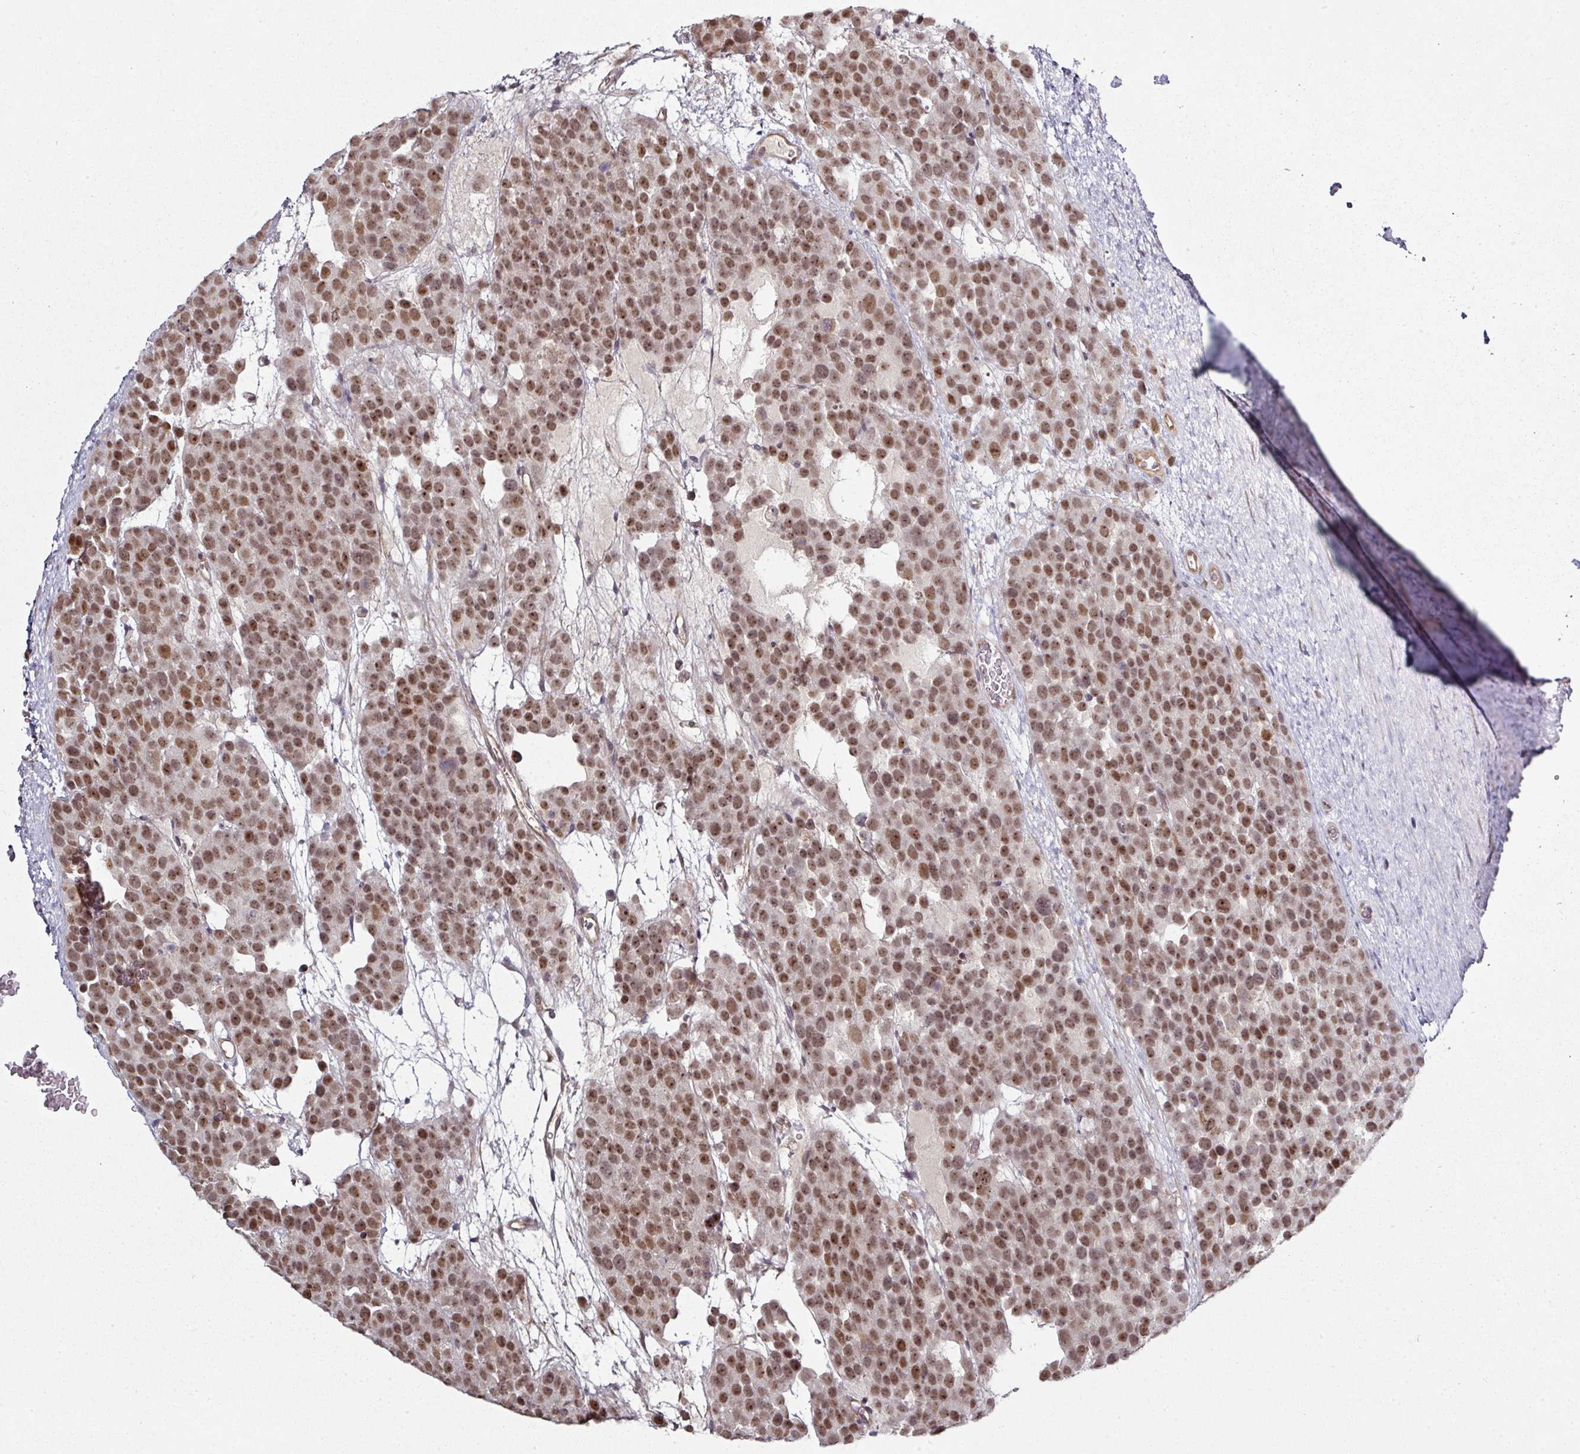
{"staining": {"intensity": "moderate", "quantity": ">75%", "location": "nuclear"}, "tissue": "testis cancer", "cell_type": "Tumor cells", "image_type": "cancer", "snomed": [{"axis": "morphology", "description": "Seminoma, NOS"}, {"axis": "topography", "description": "Testis"}], "caption": "Testis cancer tissue shows moderate nuclear expression in approximately >75% of tumor cells, visualized by immunohistochemistry. The protein of interest is stained brown, and the nuclei are stained in blue (DAB IHC with brightfield microscopy, high magnification).", "gene": "GTF2H3", "patient": {"sex": "male", "age": 71}}